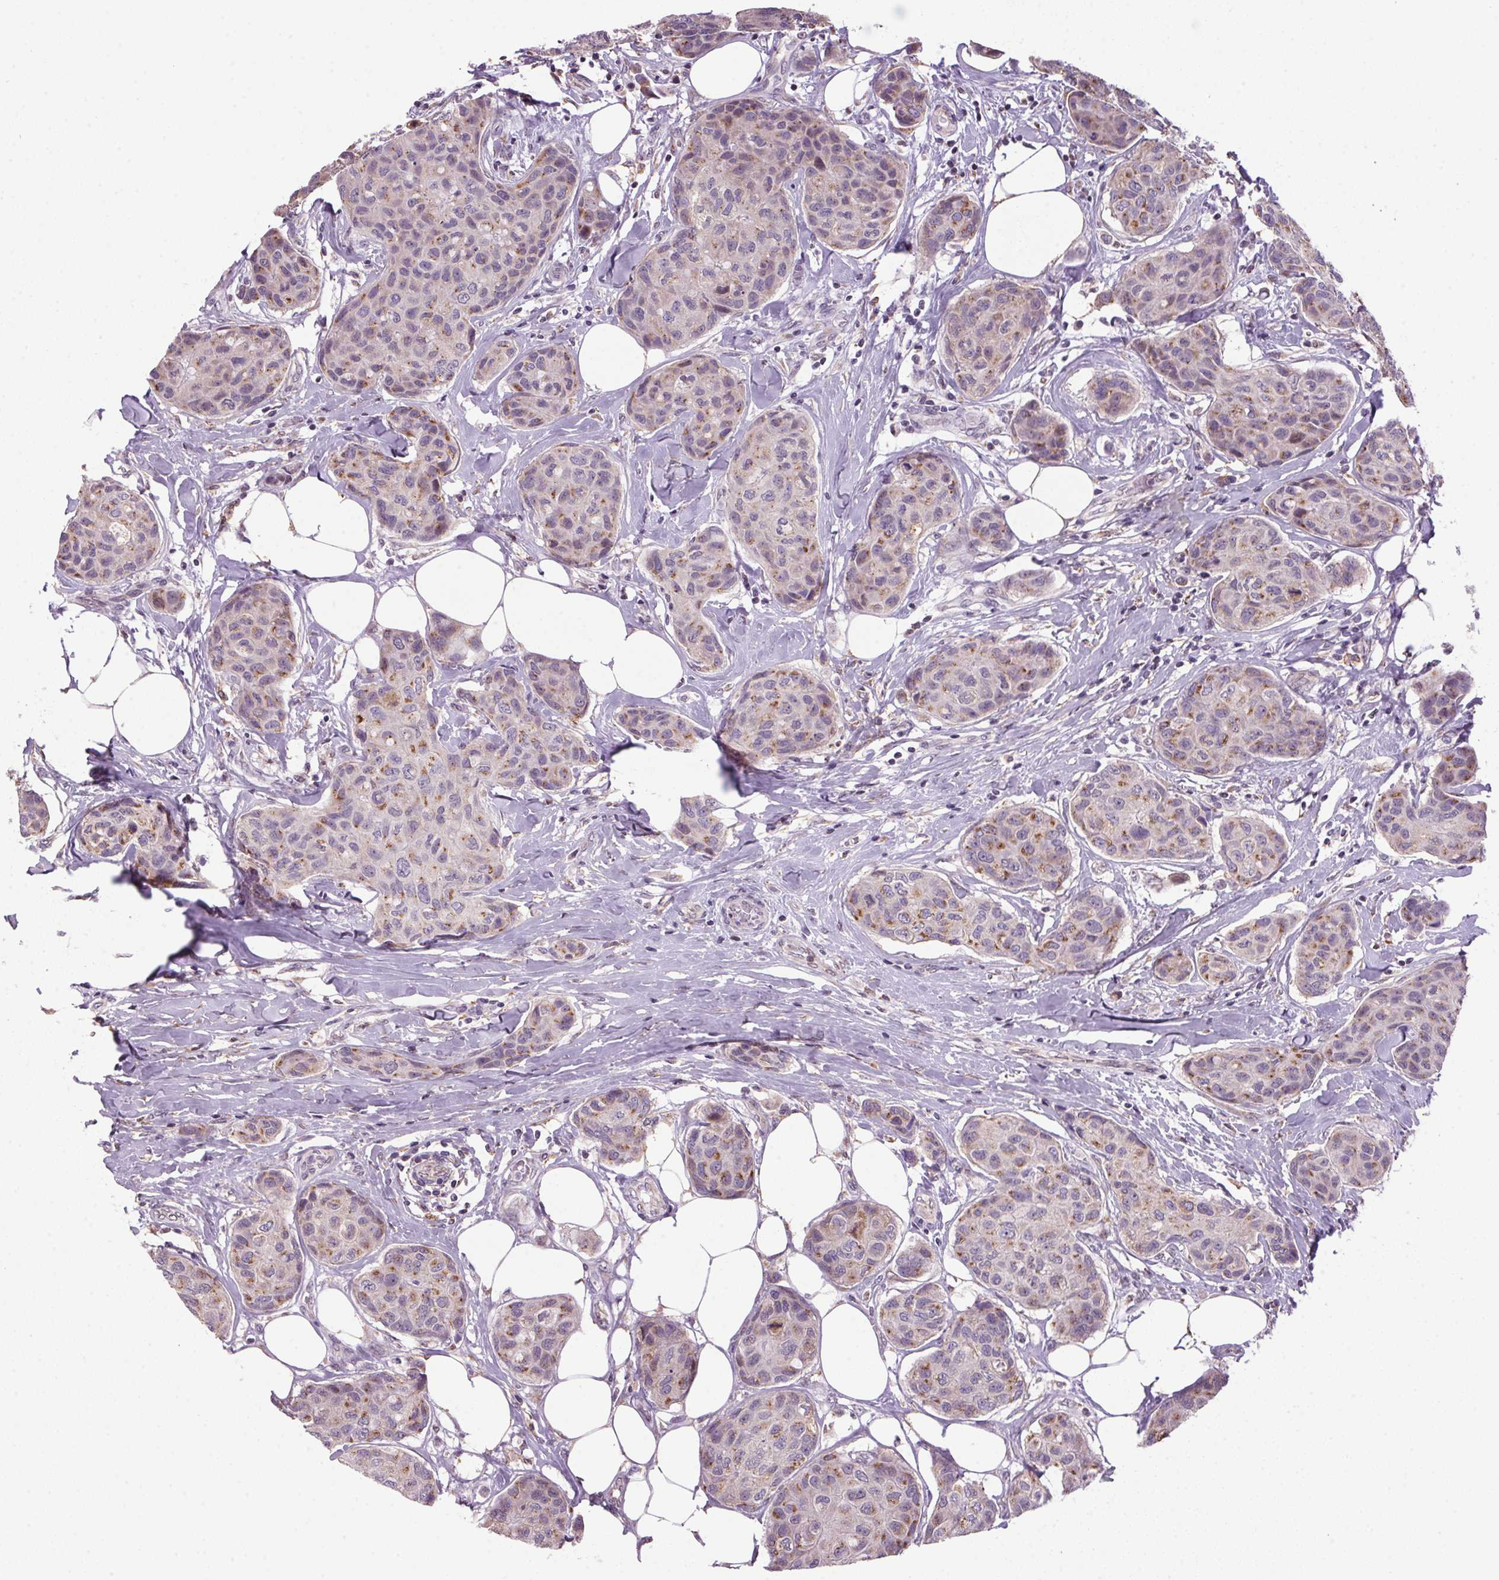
{"staining": {"intensity": "moderate", "quantity": "25%-75%", "location": "cytoplasmic/membranous"}, "tissue": "breast cancer", "cell_type": "Tumor cells", "image_type": "cancer", "snomed": [{"axis": "morphology", "description": "Duct carcinoma"}, {"axis": "topography", "description": "Breast"}], "caption": "Brown immunohistochemical staining in breast infiltrating ductal carcinoma exhibits moderate cytoplasmic/membranous positivity in about 25%-75% of tumor cells.", "gene": "AKR1E2", "patient": {"sex": "female", "age": 80}}